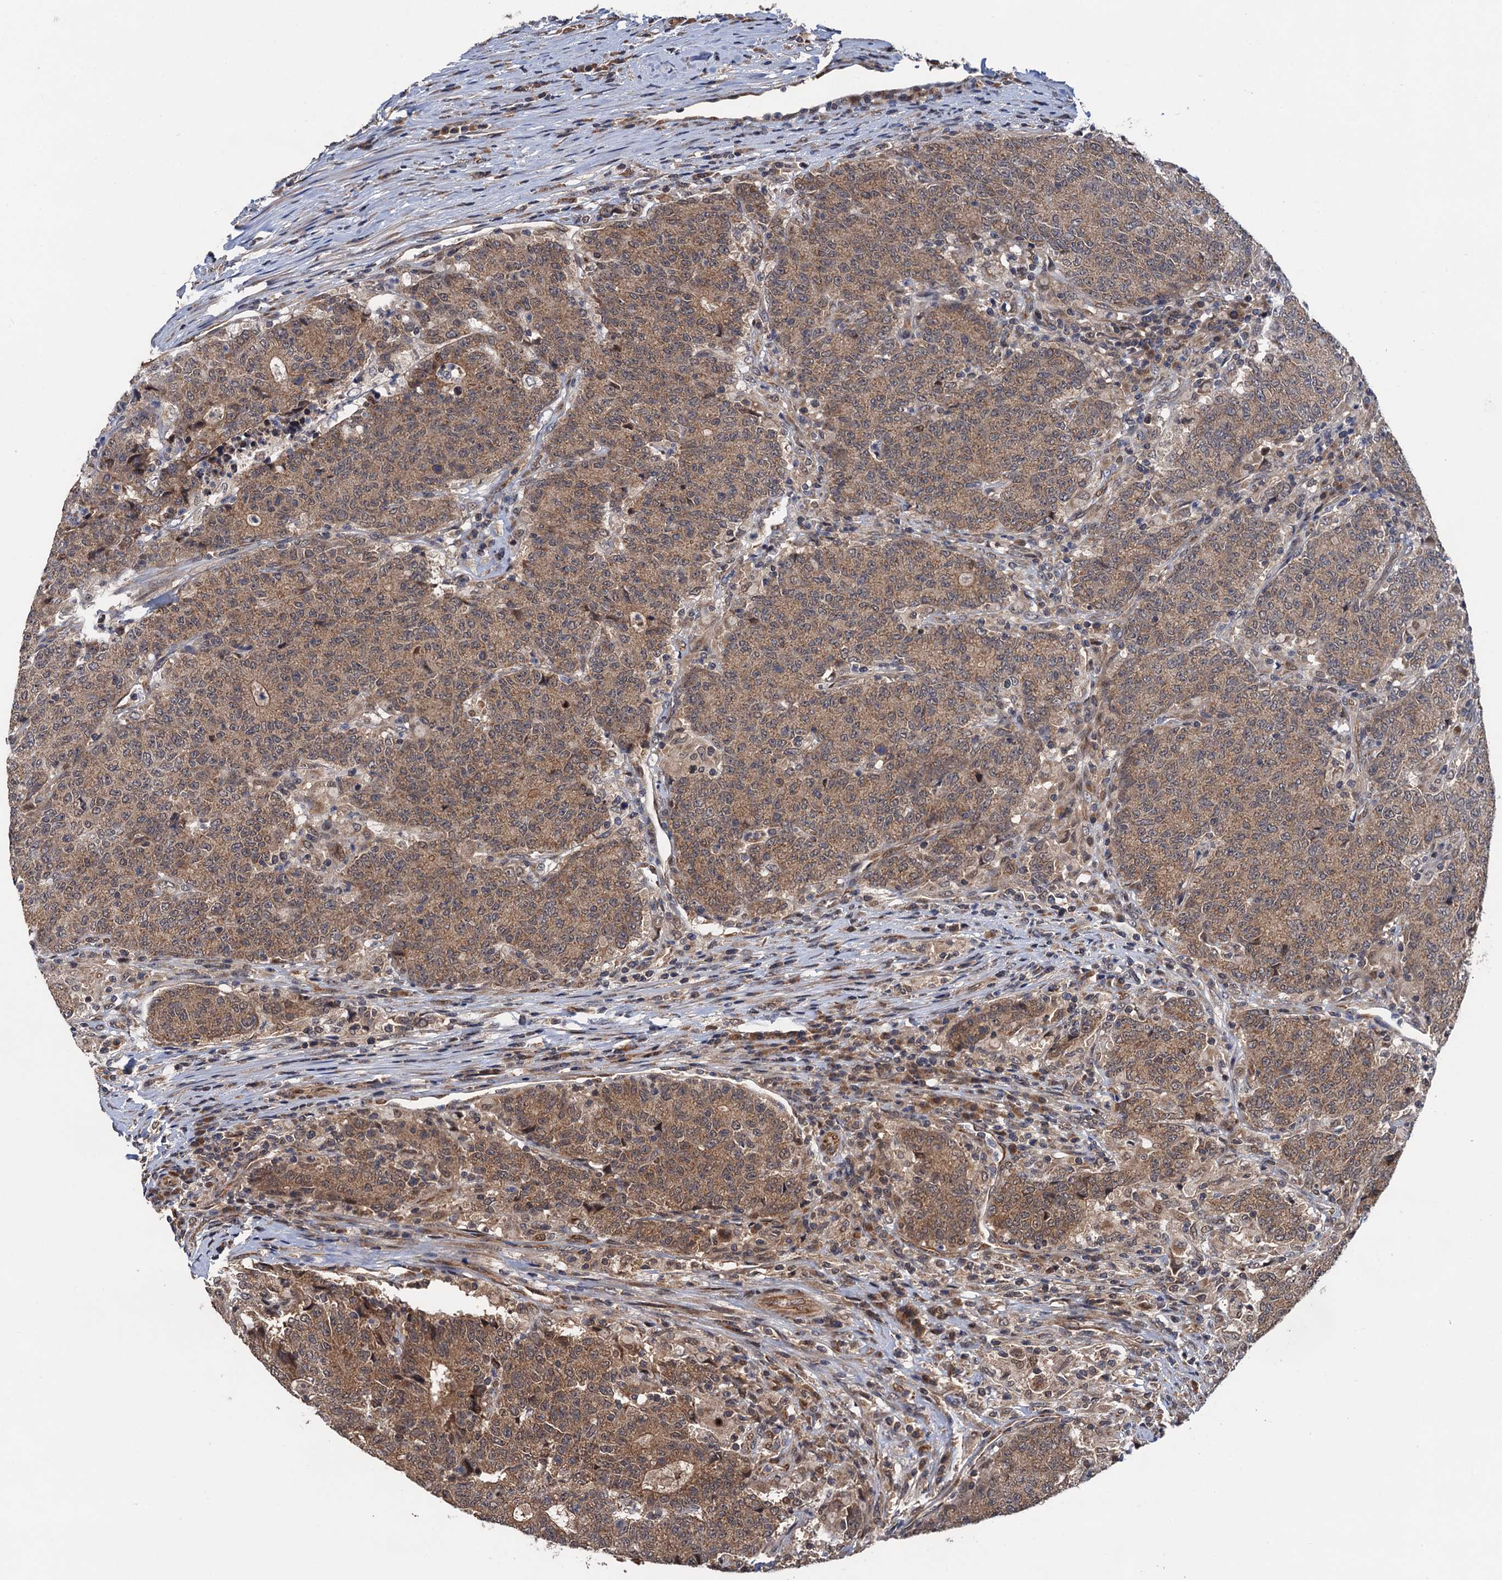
{"staining": {"intensity": "moderate", "quantity": ">75%", "location": "cytoplasmic/membranous"}, "tissue": "colorectal cancer", "cell_type": "Tumor cells", "image_type": "cancer", "snomed": [{"axis": "morphology", "description": "Adenocarcinoma, NOS"}, {"axis": "topography", "description": "Colon"}], "caption": "Immunohistochemical staining of human colorectal cancer displays medium levels of moderate cytoplasmic/membranous positivity in about >75% of tumor cells.", "gene": "NAA16", "patient": {"sex": "female", "age": 75}}